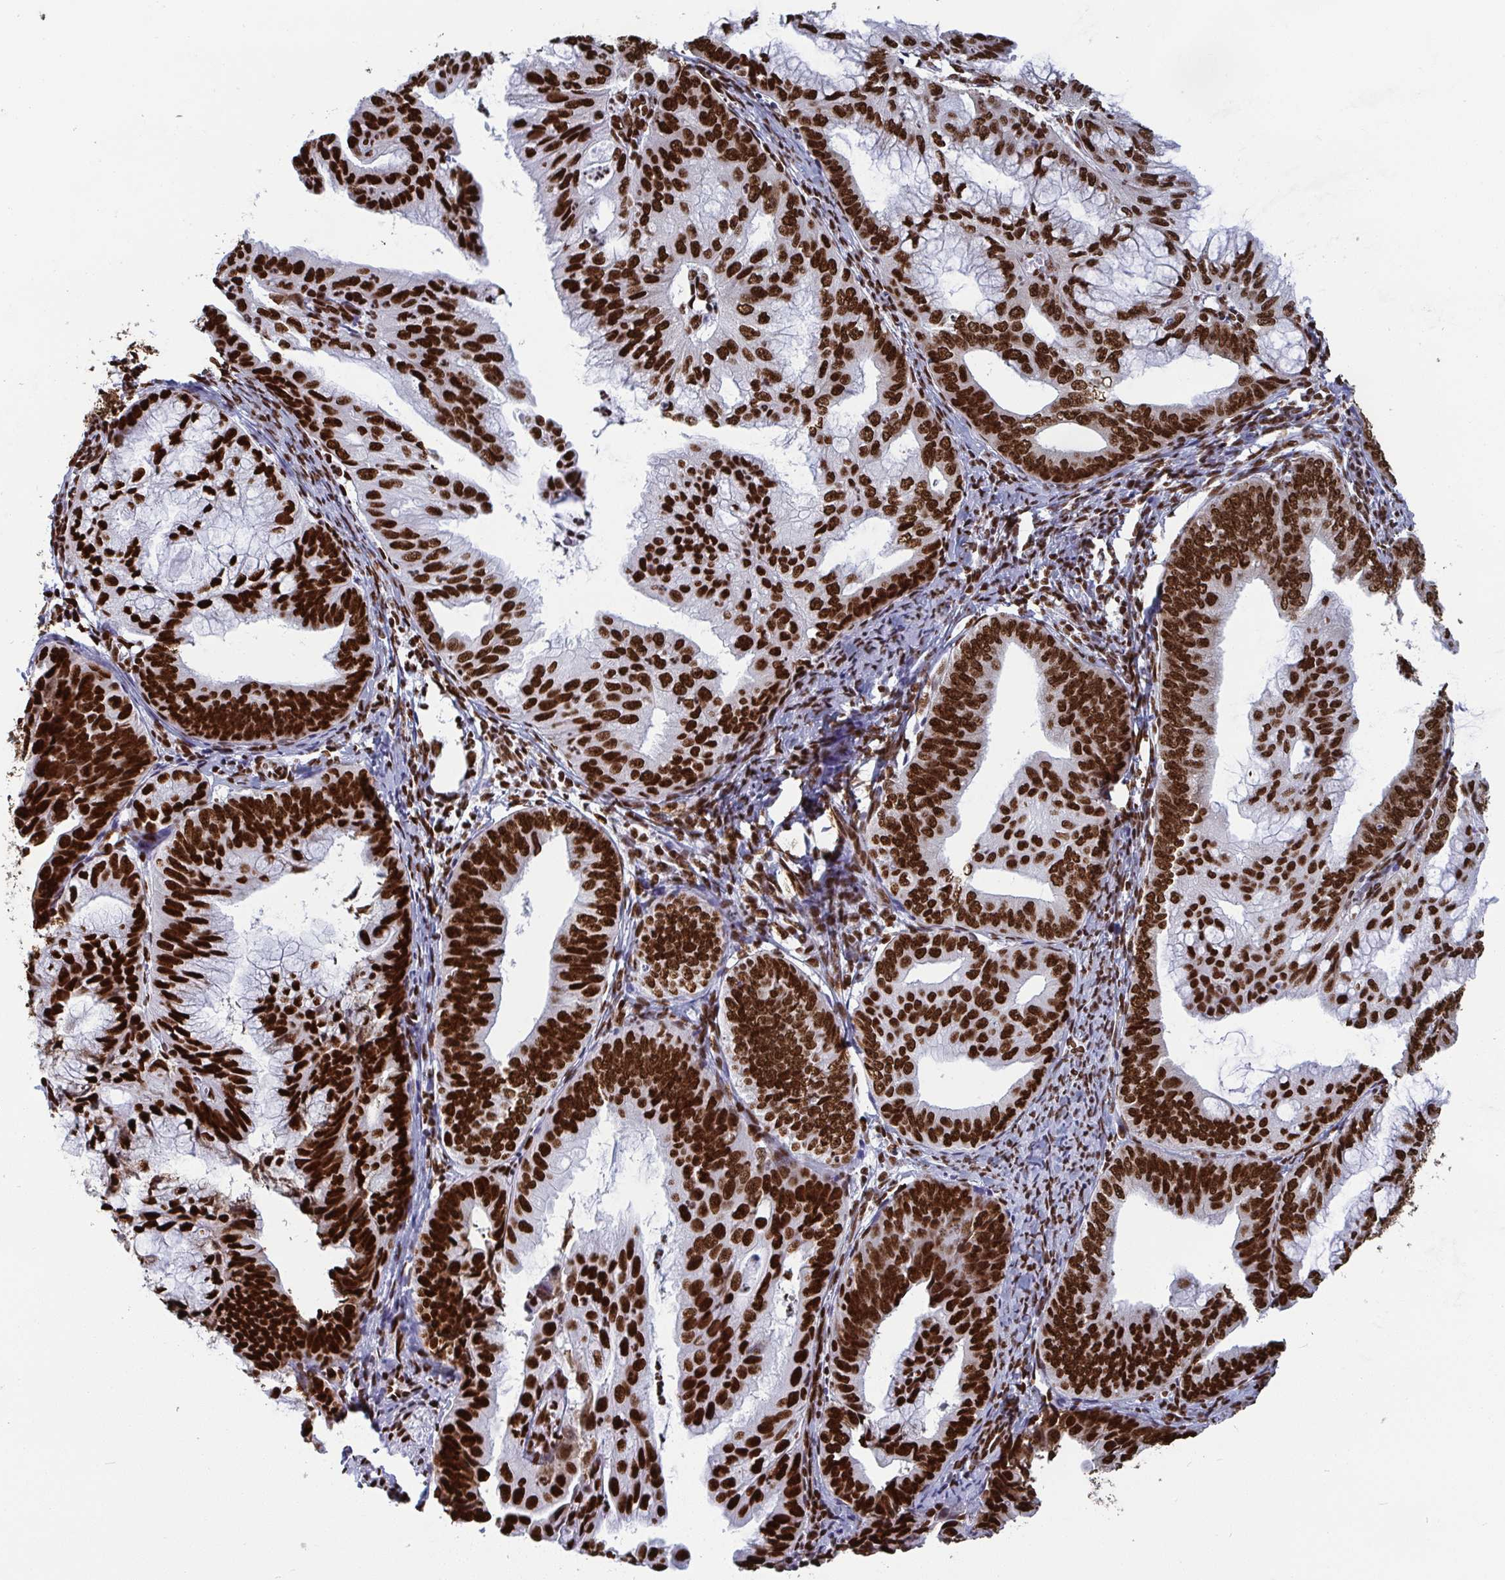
{"staining": {"intensity": "strong", "quantity": ">75%", "location": "nuclear"}, "tissue": "endometrial cancer", "cell_type": "Tumor cells", "image_type": "cancer", "snomed": [{"axis": "morphology", "description": "Adenocarcinoma, NOS"}, {"axis": "topography", "description": "Endometrium"}], "caption": "Immunohistochemical staining of endometrial cancer (adenocarcinoma) displays strong nuclear protein expression in approximately >75% of tumor cells.", "gene": "GAR1", "patient": {"sex": "female", "age": 75}}